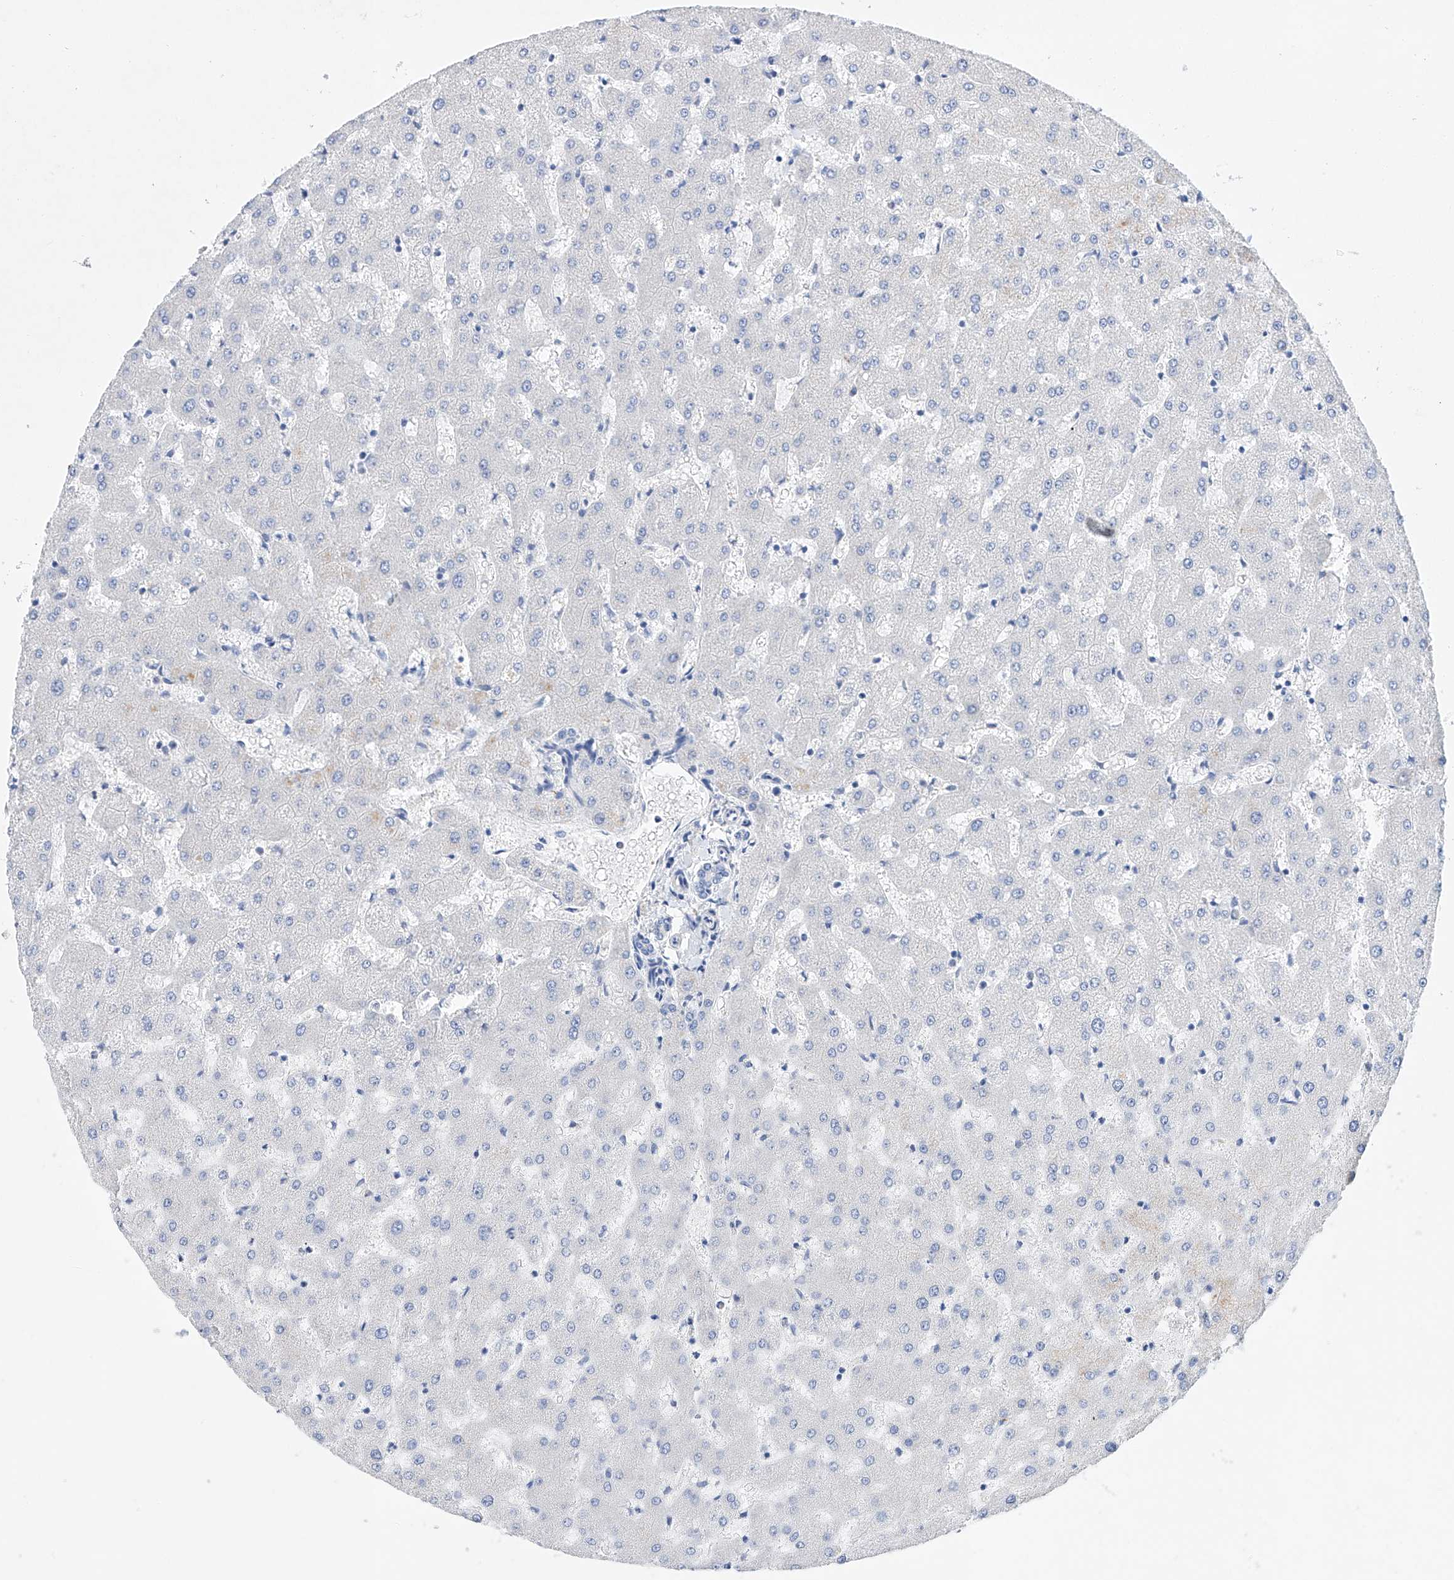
{"staining": {"intensity": "negative", "quantity": "none", "location": "none"}, "tissue": "liver", "cell_type": "Cholangiocytes", "image_type": "normal", "snomed": [{"axis": "morphology", "description": "Normal tissue, NOS"}, {"axis": "topography", "description": "Liver"}], "caption": "Immunohistochemical staining of unremarkable human liver reveals no significant expression in cholangiocytes.", "gene": "LURAP1", "patient": {"sex": "female", "age": 63}}